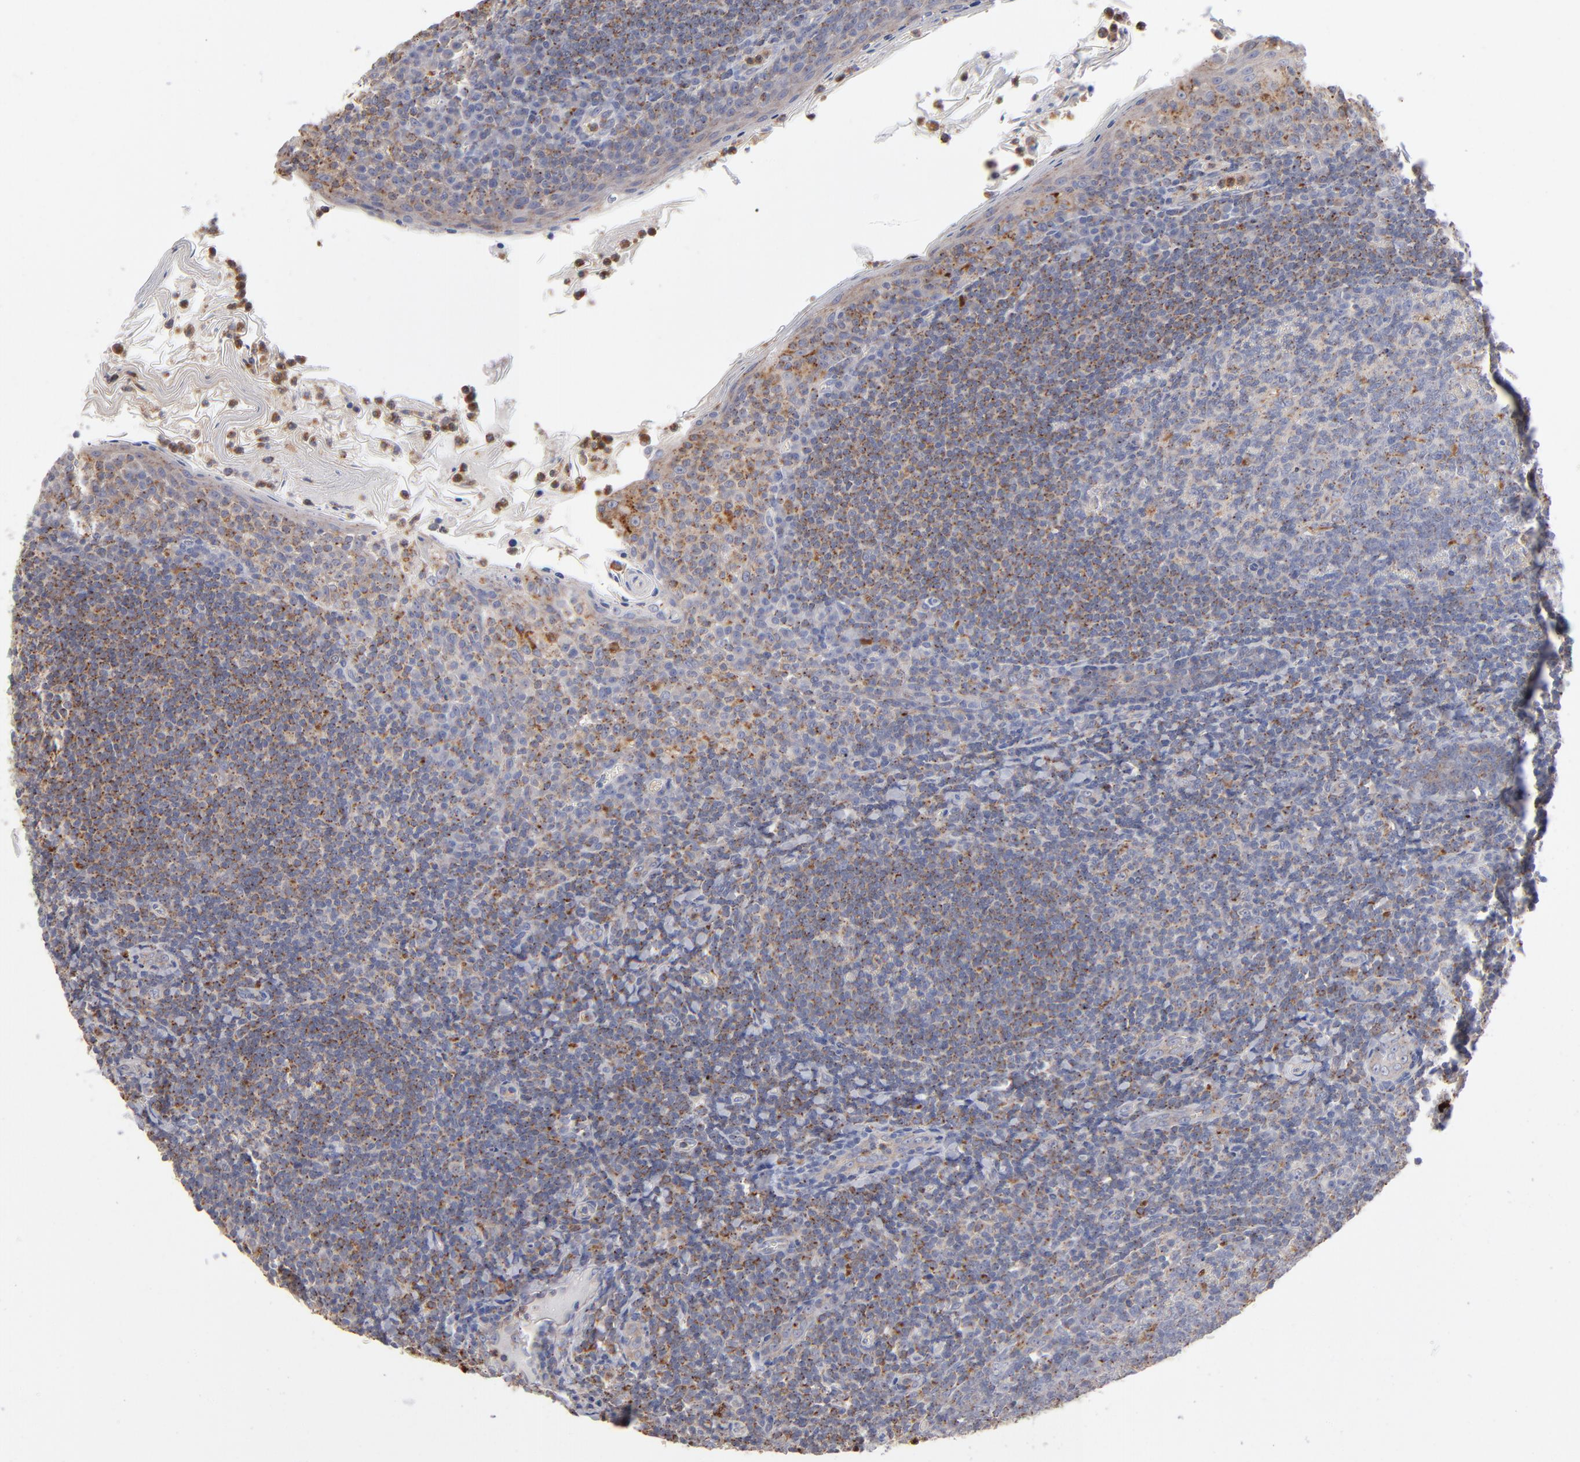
{"staining": {"intensity": "moderate", "quantity": "<25%", "location": "cytoplasmic/membranous"}, "tissue": "tonsil", "cell_type": "Germinal center cells", "image_type": "normal", "snomed": [{"axis": "morphology", "description": "Normal tissue, NOS"}, {"axis": "topography", "description": "Tonsil"}], "caption": "Protein expression analysis of normal human tonsil reveals moderate cytoplasmic/membranous staining in about <25% of germinal center cells.", "gene": "RRAGA", "patient": {"sex": "male", "age": 31}}